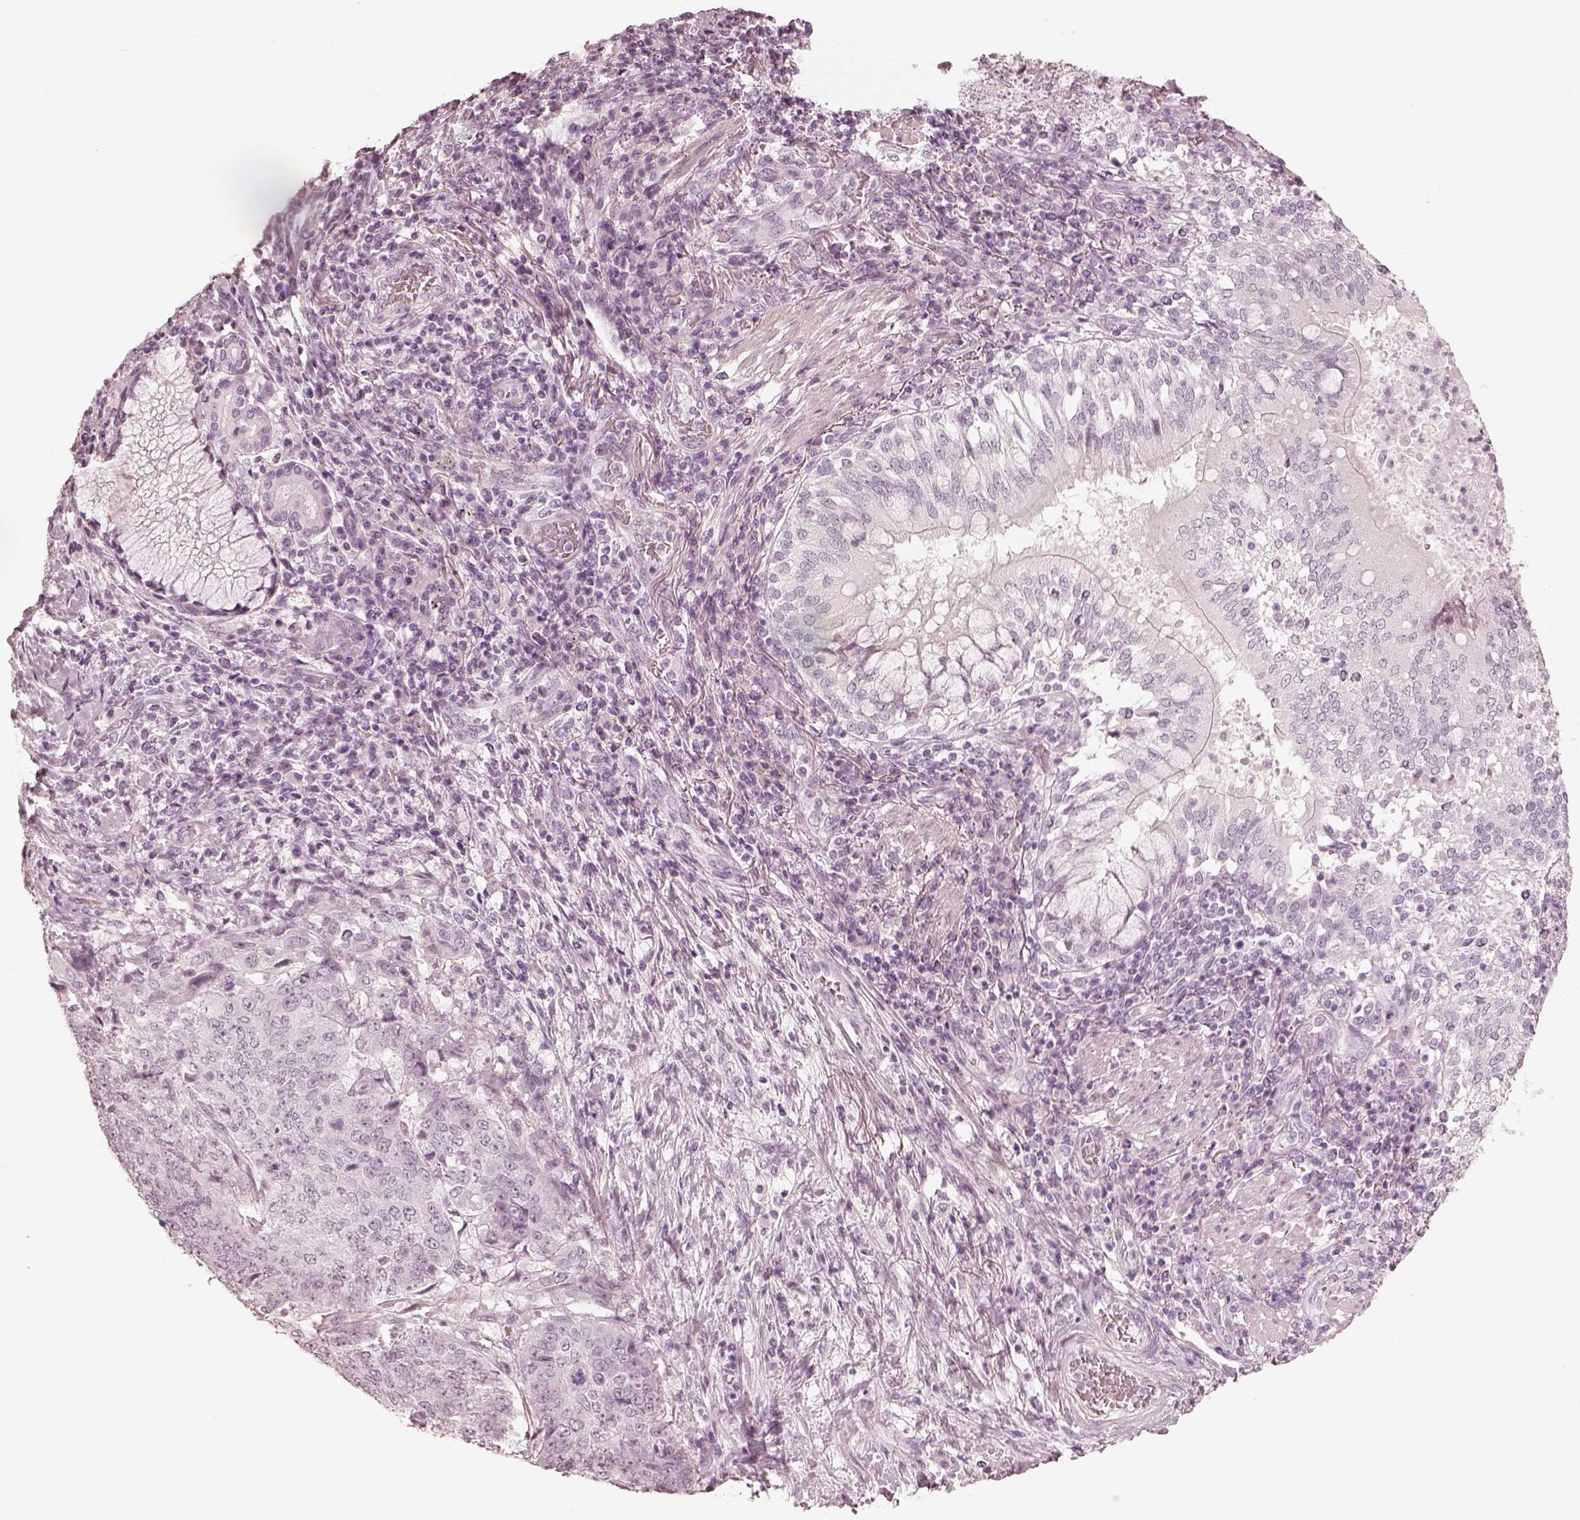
{"staining": {"intensity": "negative", "quantity": "none", "location": "none"}, "tissue": "lung cancer", "cell_type": "Tumor cells", "image_type": "cancer", "snomed": [{"axis": "morphology", "description": "Normal tissue, NOS"}, {"axis": "morphology", "description": "Squamous cell carcinoma, NOS"}, {"axis": "topography", "description": "Bronchus"}, {"axis": "topography", "description": "Lung"}], "caption": "Immunohistochemistry (IHC) of lung squamous cell carcinoma demonstrates no positivity in tumor cells.", "gene": "CALR3", "patient": {"sex": "male", "age": 64}}